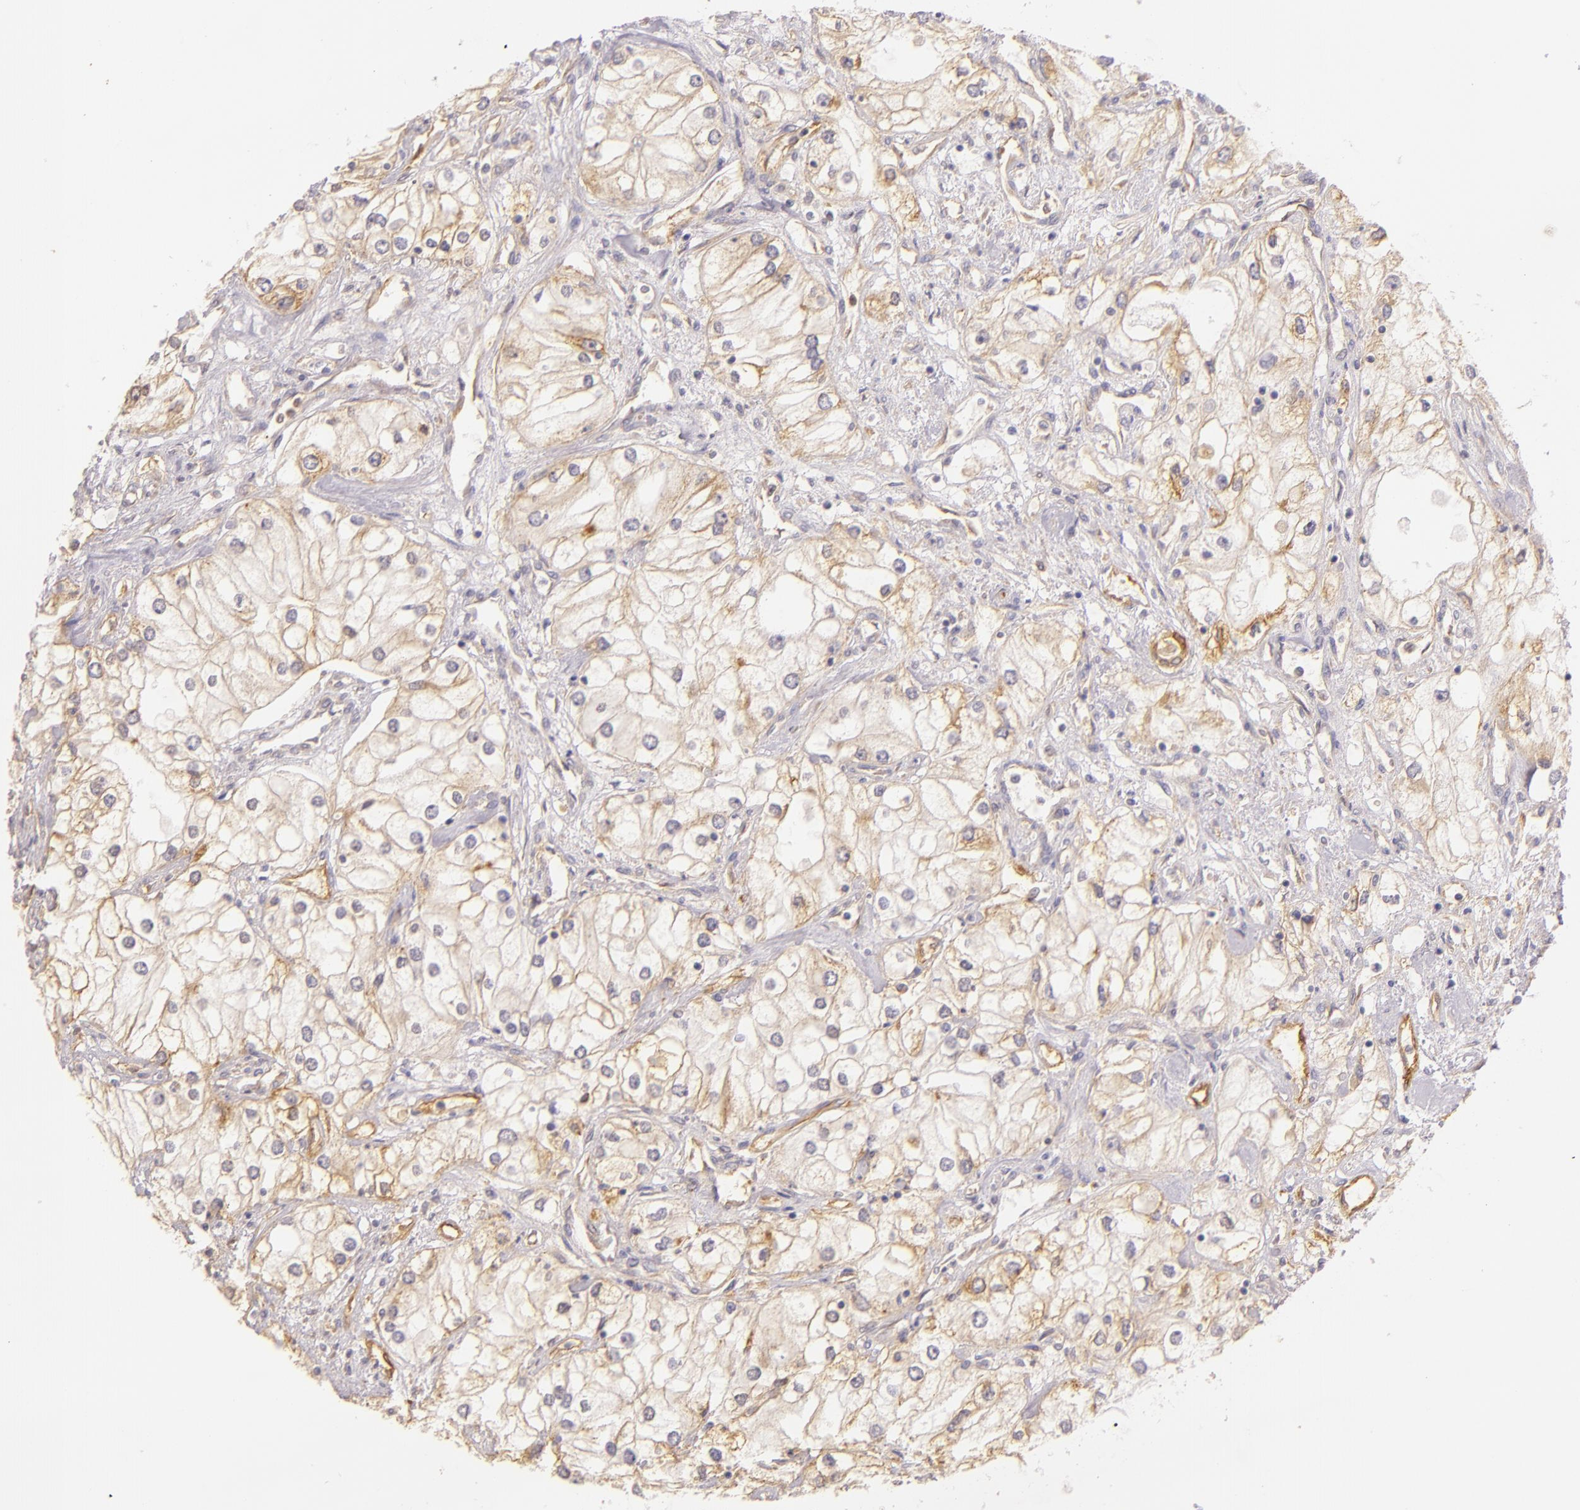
{"staining": {"intensity": "weak", "quantity": "25%-75%", "location": "cytoplasmic/membranous"}, "tissue": "renal cancer", "cell_type": "Tumor cells", "image_type": "cancer", "snomed": [{"axis": "morphology", "description": "Adenocarcinoma, NOS"}, {"axis": "topography", "description": "Kidney"}], "caption": "The immunohistochemical stain labels weak cytoplasmic/membranous positivity in tumor cells of renal cancer (adenocarcinoma) tissue.", "gene": "CTSF", "patient": {"sex": "male", "age": 57}}